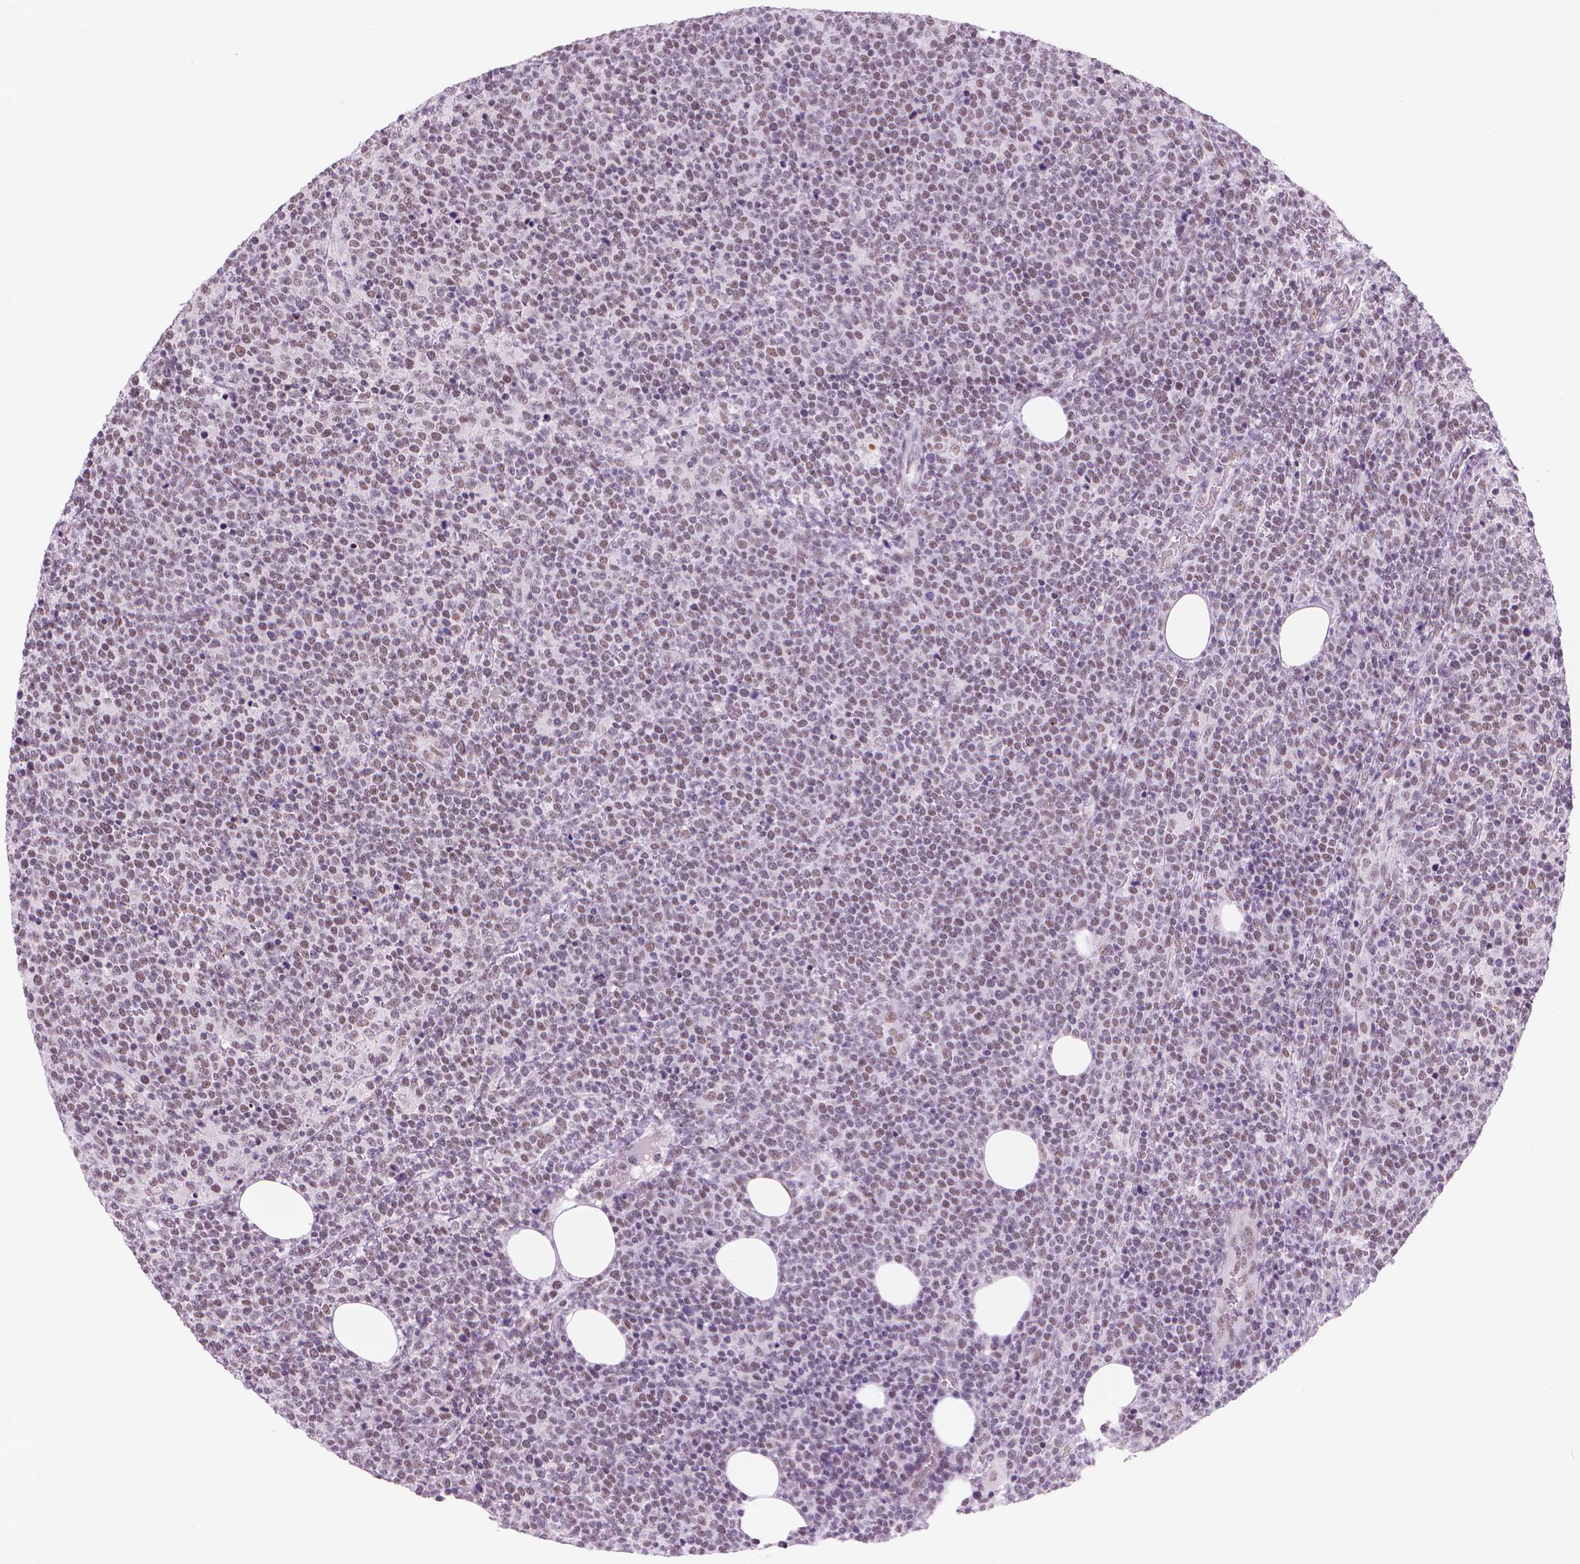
{"staining": {"intensity": "moderate", "quantity": "25%-75%", "location": "nuclear"}, "tissue": "lymphoma", "cell_type": "Tumor cells", "image_type": "cancer", "snomed": [{"axis": "morphology", "description": "Malignant lymphoma, non-Hodgkin's type, High grade"}, {"axis": "topography", "description": "Lymph node"}], "caption": "A photomicrograph of malignant lymphoma, non-Hodgkin's type (high-grade) stained for a protein shows moderate nuclear brown staining in tumor cells. (brown staining indicates protein expression, while blue staining denotes nuclei).", "gene": "POLR3D", "patient": {"sex": "male", "age": 61}}